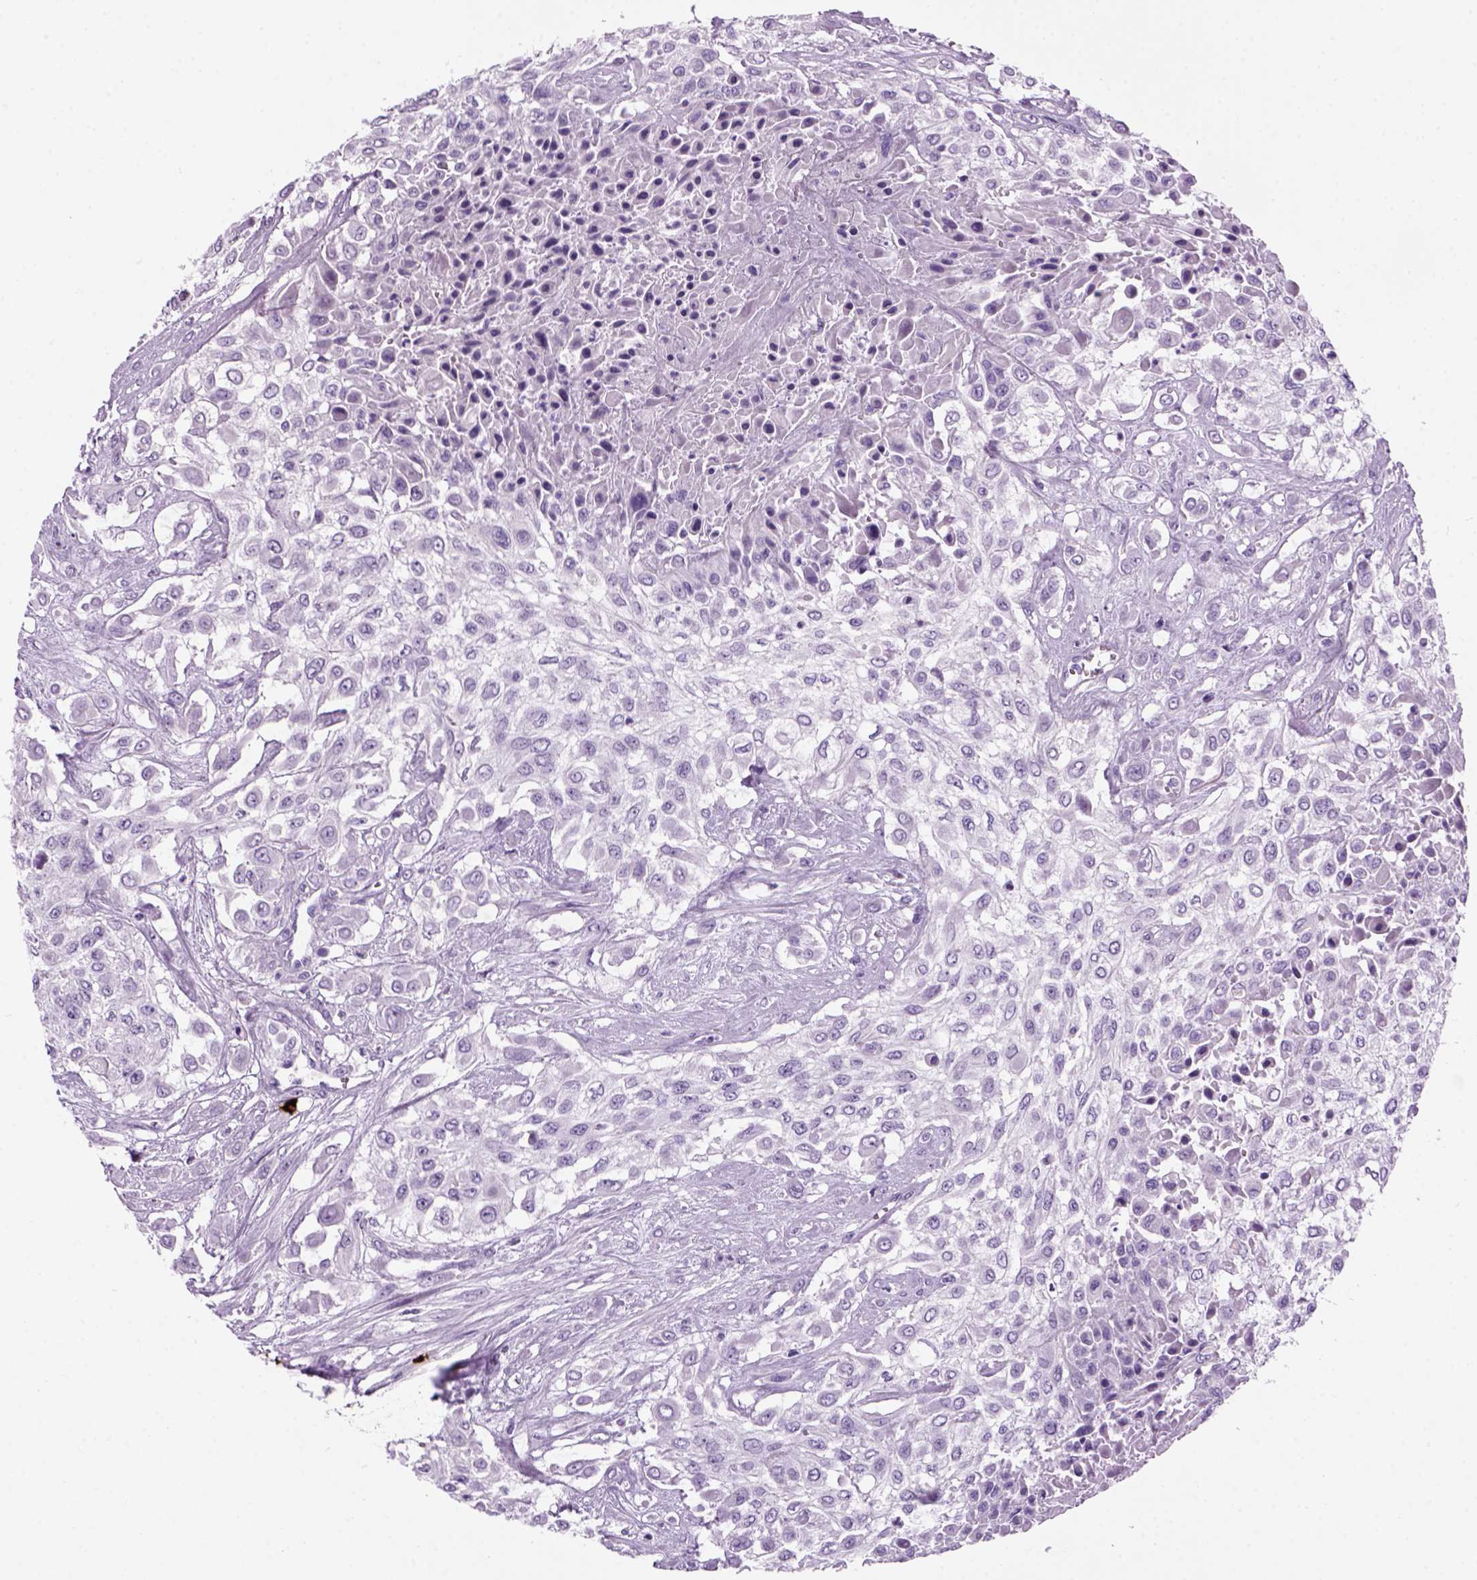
{"staining": {"intensity": "negative", "quantity": "none", "location": "none"}, "tissue": "urothelial cancer", "cell_type": "Tumor cells", "image_type": "cancer", "snomed": [{"axis": "morphology", "description": "Urothelial carcinoma, High grade"}, {"axis": "topography", "description": "Urinary bladder"}], "caption": "There is no significant staining in tumor cells of high-grade urothelial carcinoma.", "gene": "MZB1", "patient": {"sex": "male", "age": 57}}